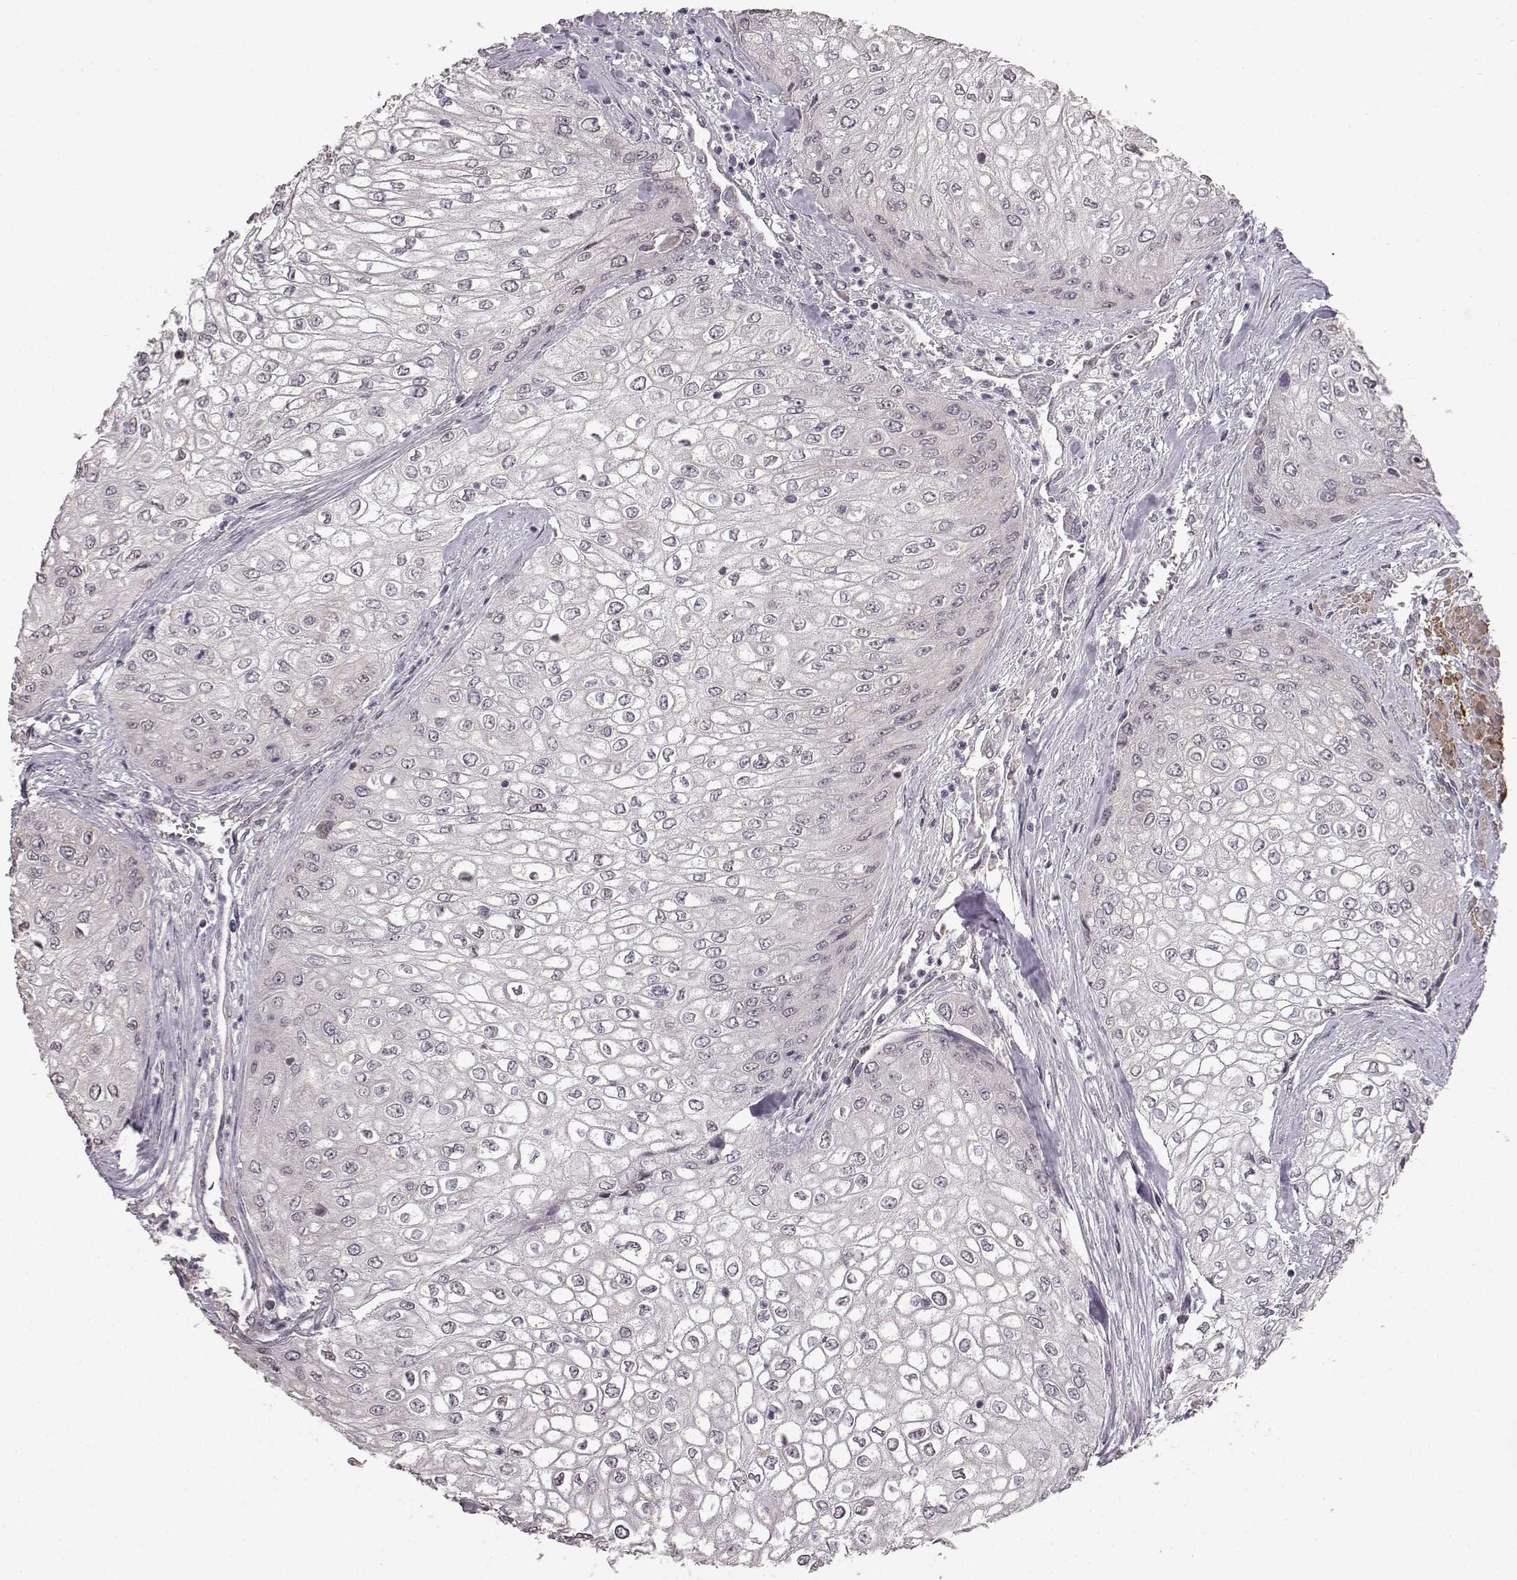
{"staining": {"intensity": "negative", "quantity": "none", "location": "none"}, "tissue": "urothelial cancer", "cell_type": "Tumor cells", "image_type": "cancer", "snomed": [{"axis": "morphology", "description": "Urothelial carcinoma, High grade"}, {"axis": "topography", "description": "Urinary bladder"}], "caption": "A high-resolution photomicrograph shows IHC staining of high-grade urothelial carcinoma, which shows no significant staining in tumor cells.", "gene": "BACH2", "patient": {"sex": "male", "age": 62}}